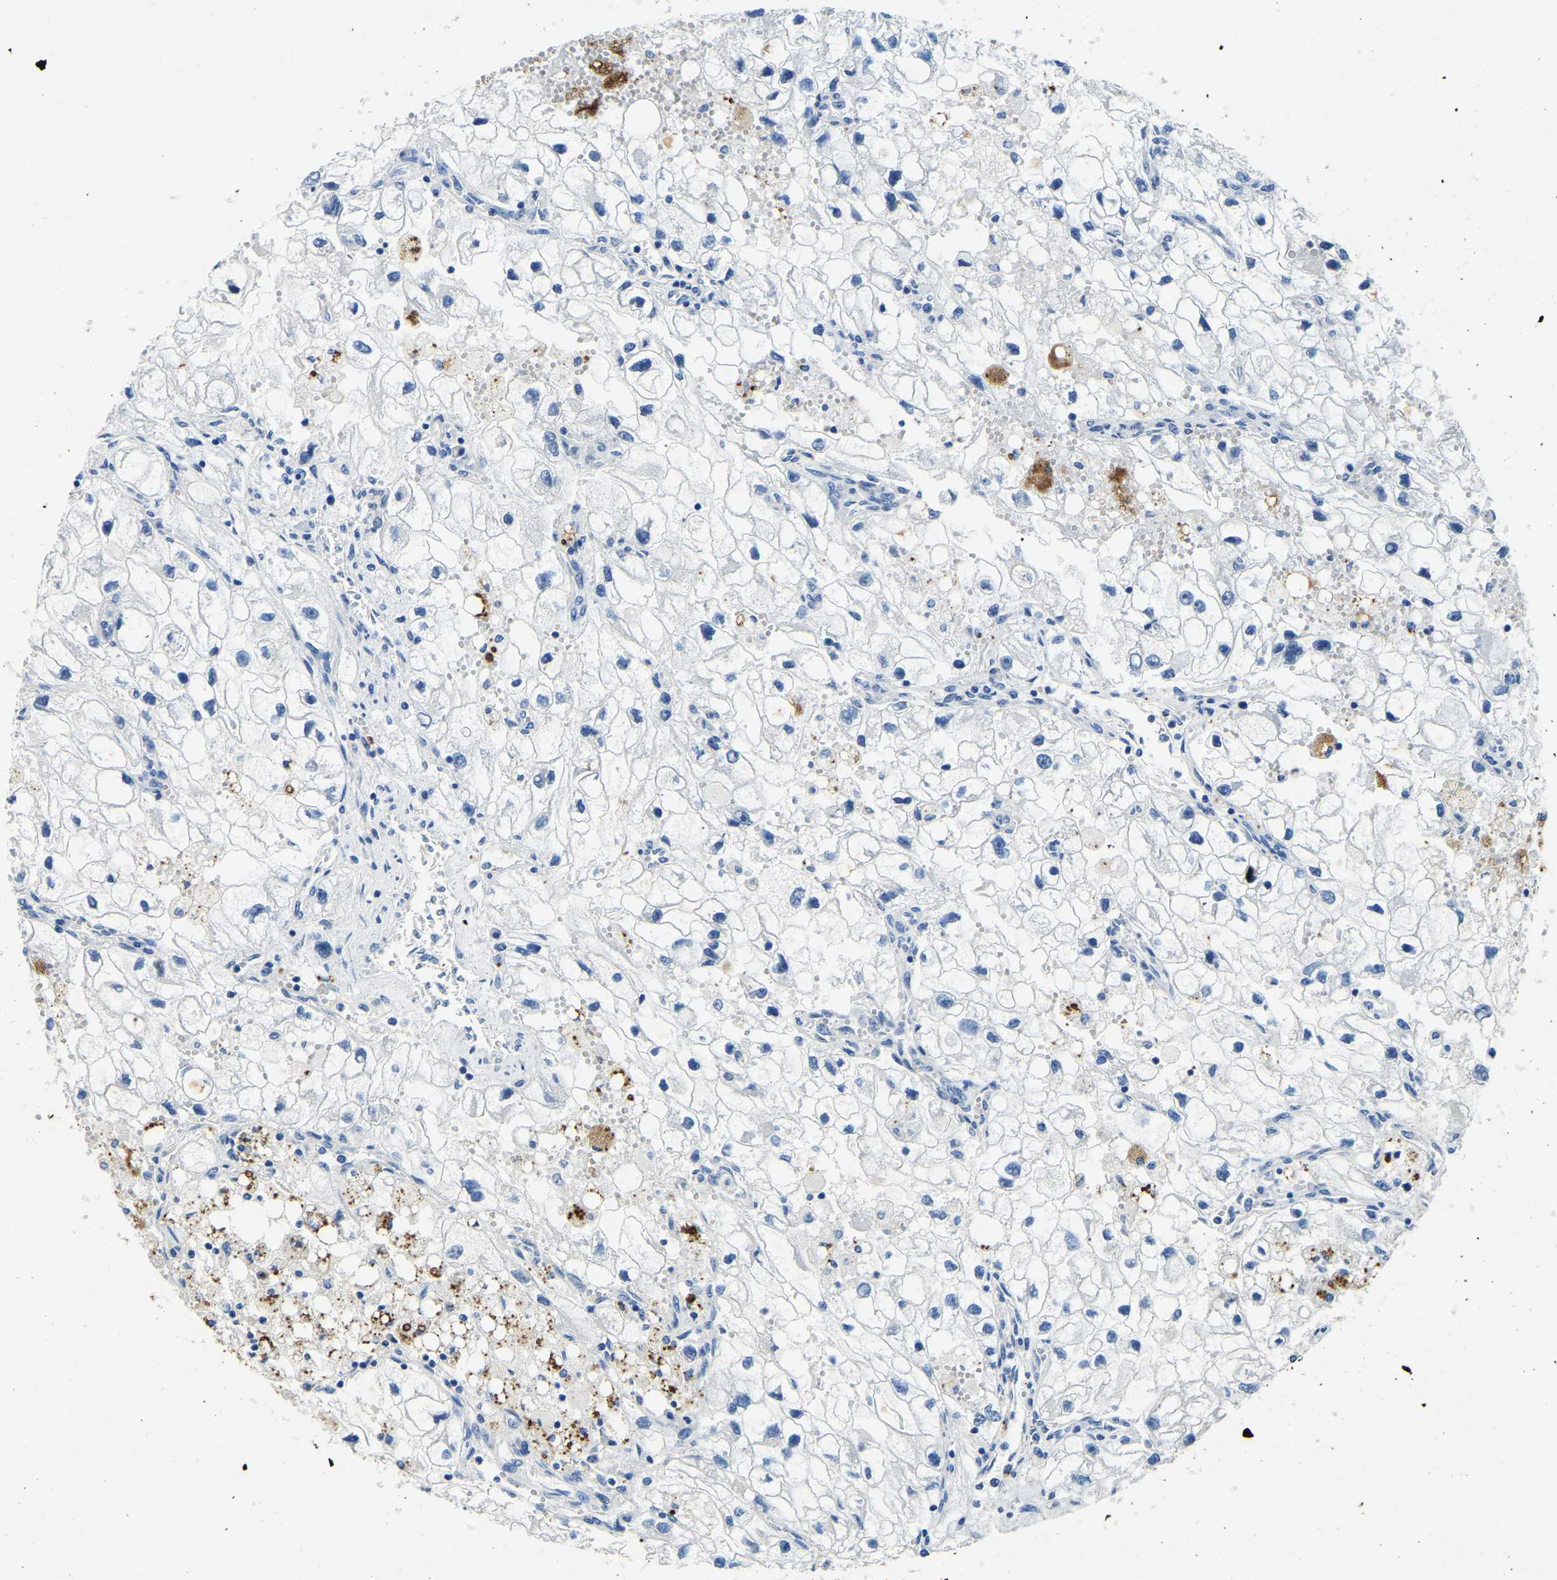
{"staining": {"intensity": "negative", "quantity": "none", "location": "none"}, "tissue": "renal cancer", "cell_type": "Tumor cells", "image_type": "cancer", "snomed": [{"axis": "morphology", "description": "Adenocarcinoma, NOS"}, {"axis": "topography", "description": "Kidney"}], "caption": "There is no significant expression in tumor cells of renal adenocarcinoma.", "gene": "UBN2", "patient": {"sex": "female", "age": 70}}